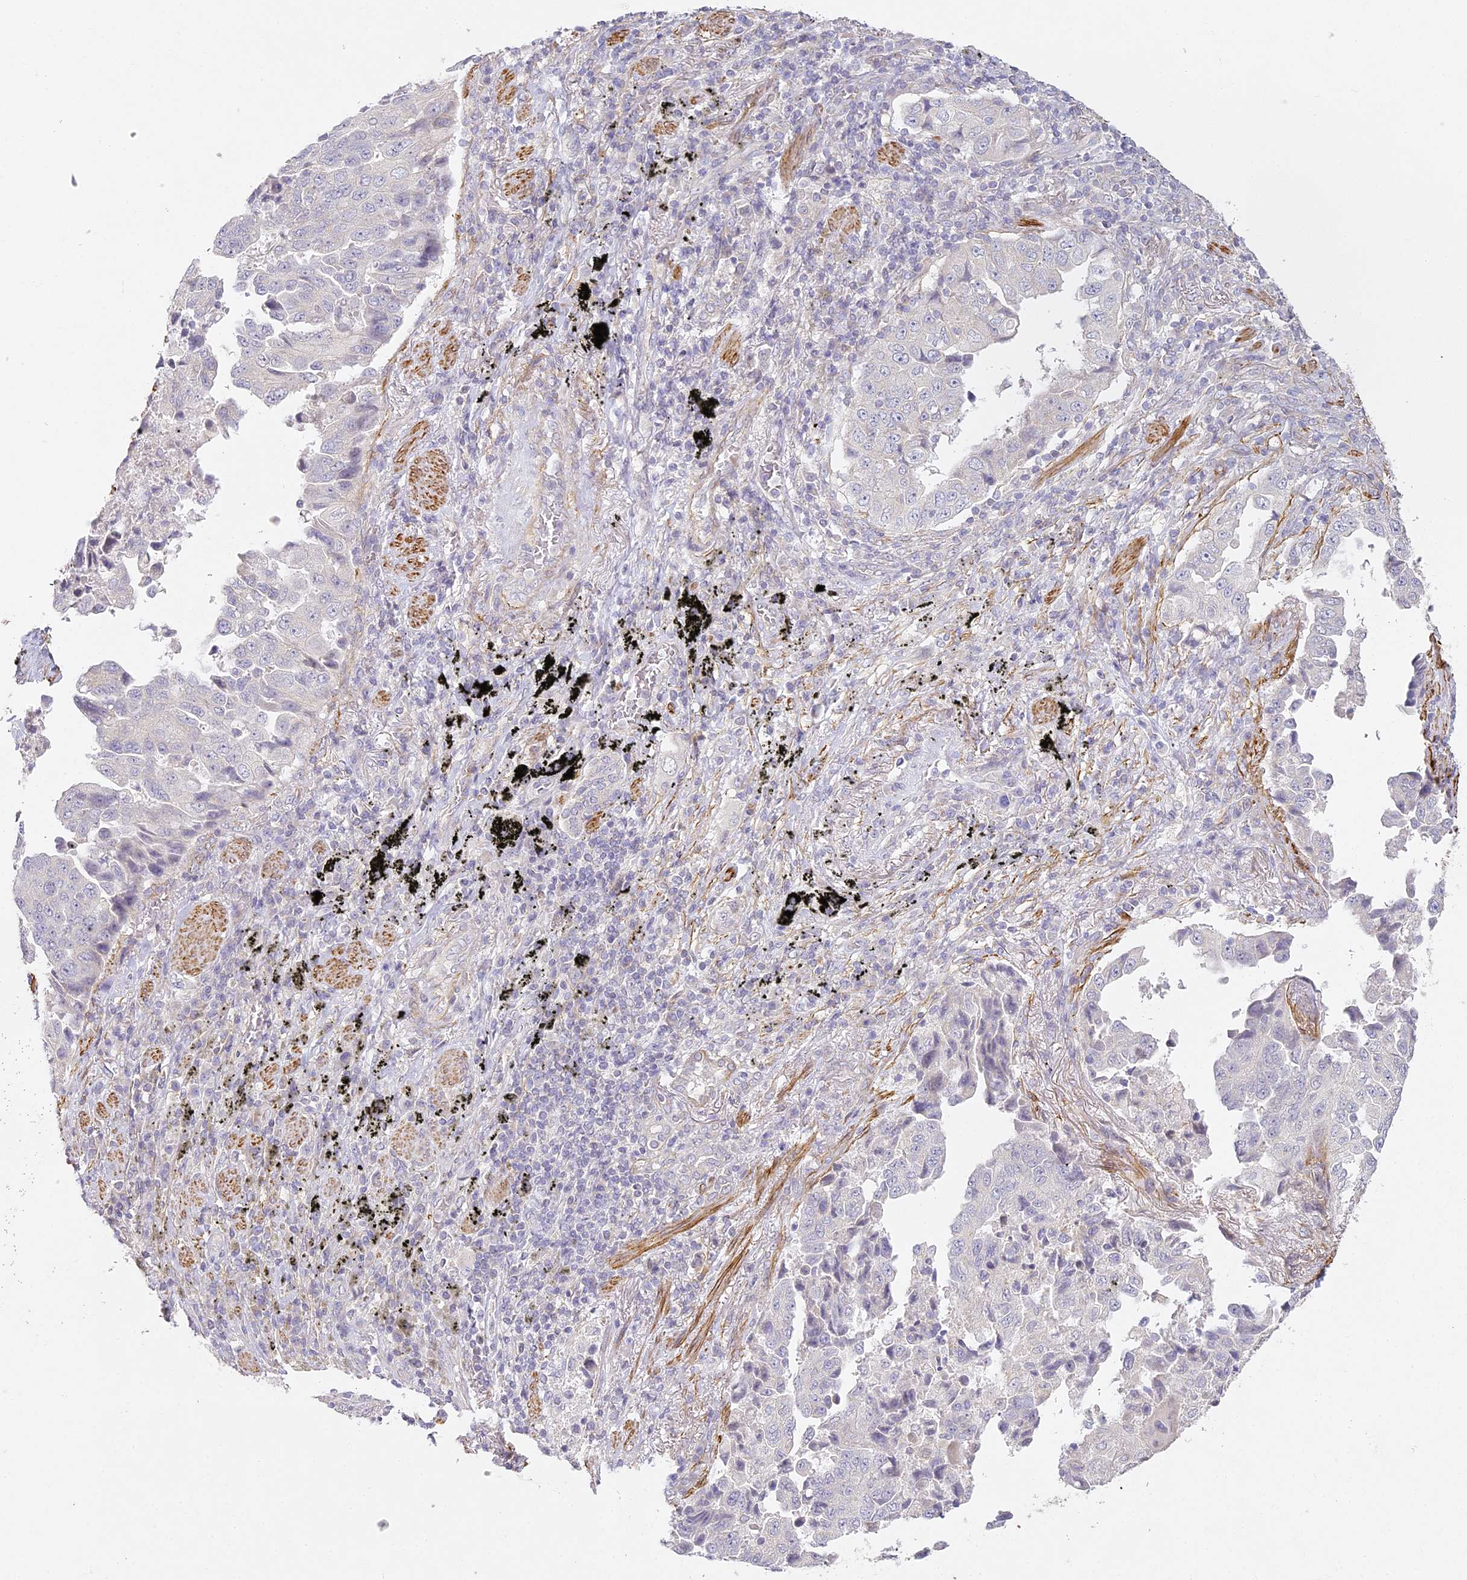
{"staining": {"intensity": "negative", "quantity": "none", "location": "none"}, "tissue": "lung cancer", "cell_type": "Tumor cells", "image_type": "cancer", "snomed": [{"axis": "morphology", "description": "Adenocarcinoma, NOS"}, {"axis": "topography", "description": "Lung"}], "caption": "IHC of human lung adenocarcinoma demonstrates no staining in tumor cells.", "gene": "MED28", "patient": {"sex": "female", "age": 51}}